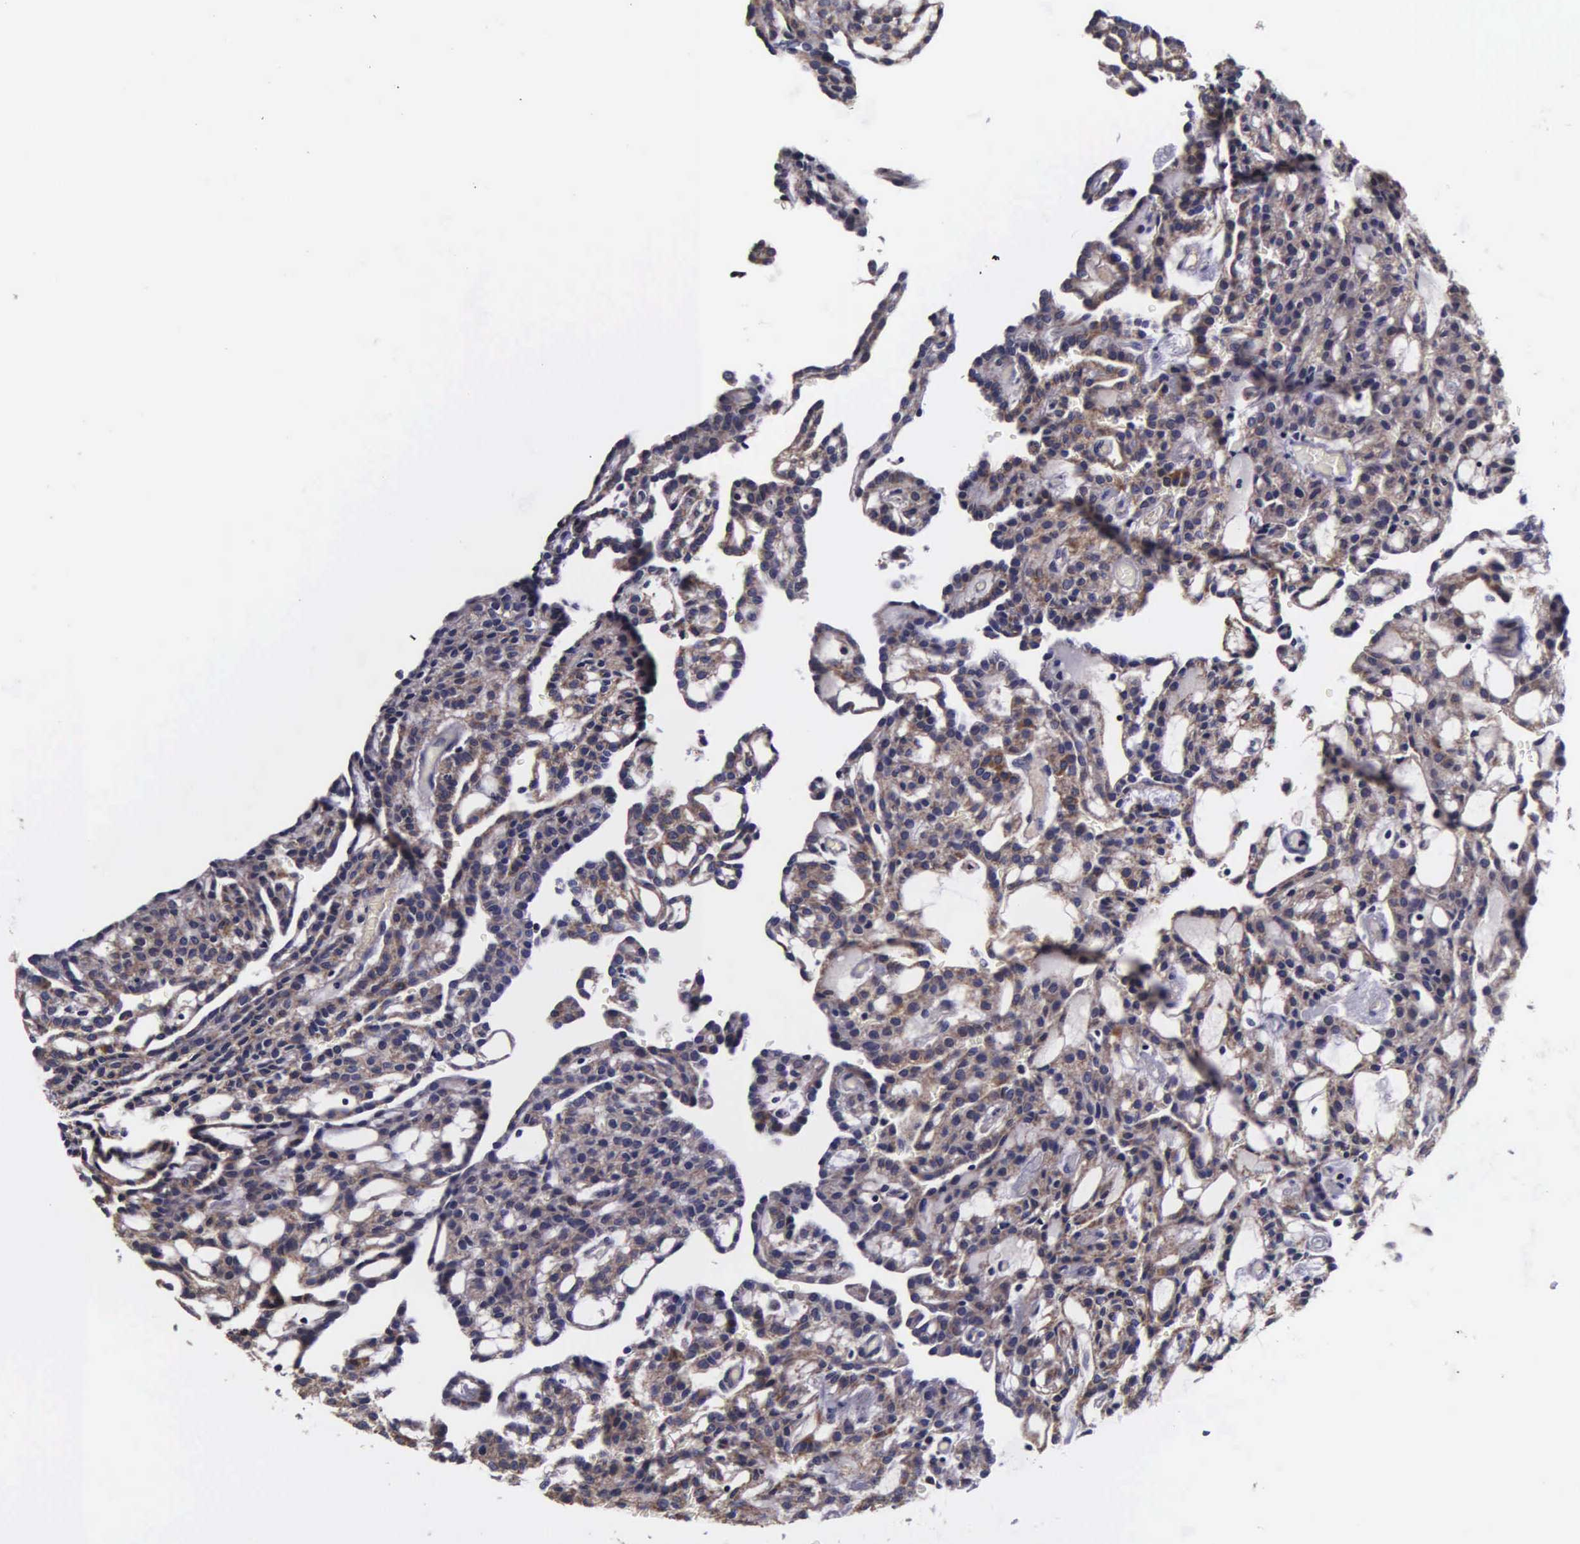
{"staining": {"intensity": "weak", "quantity": ">75%", "location": "cytoplasmic/membranous"}, "tissue": "renal cancer", "cell_type": "Tumor cells", "image_type": "cancer", "snomed": [{"axis": "morphology", "description": "Adenocarcinoma, NOS"}, {"axis": "topography", "description": "Kidney"}], "caption": "Immunohistochemical staining of human renal cancer exhibits low levels of weak cytoplasmic/membranous expression in about >75% of tumor cells.", "gene": "PSMA3", "patient": {"sex": "male", "age": 63}}